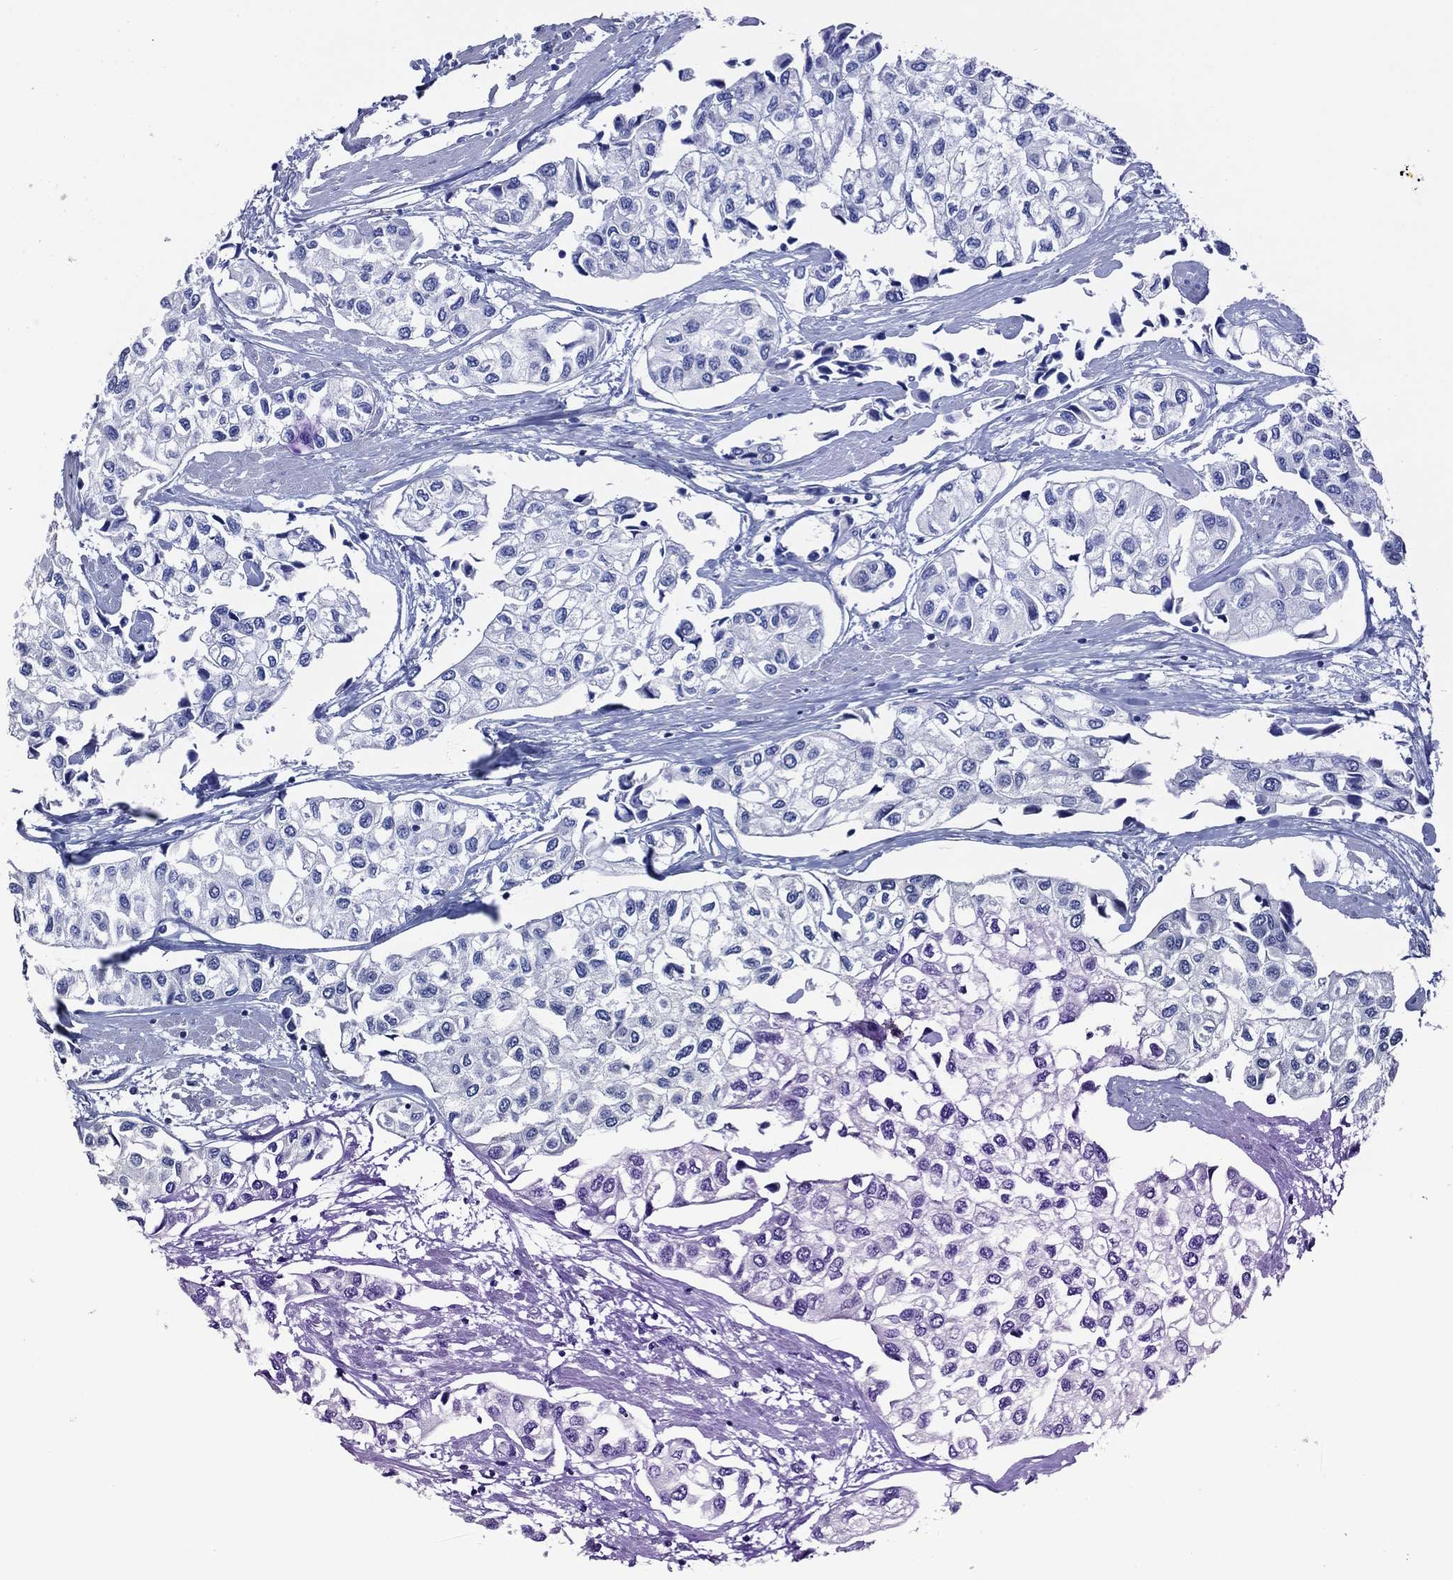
{"staining": {"intensity": "negative", "quantity": "none", "location": "none"}, "tissue": "urothelial cancer", "cell_type": "Tumor cells", "image_type": "cancer", "snomed": [{"axis": "morphology", "description": "Urothelial carcinoma, High grade"}, {"axis": "topography", "description": "Urinary bladder"}], "caption": "Human high-grade urothelial carcinoma stained for a protein using immunohistochemistry demonstrates no positivity in tumor cells.", "gene": "GIP", "patient": {"sex": "male", "age": 73}}